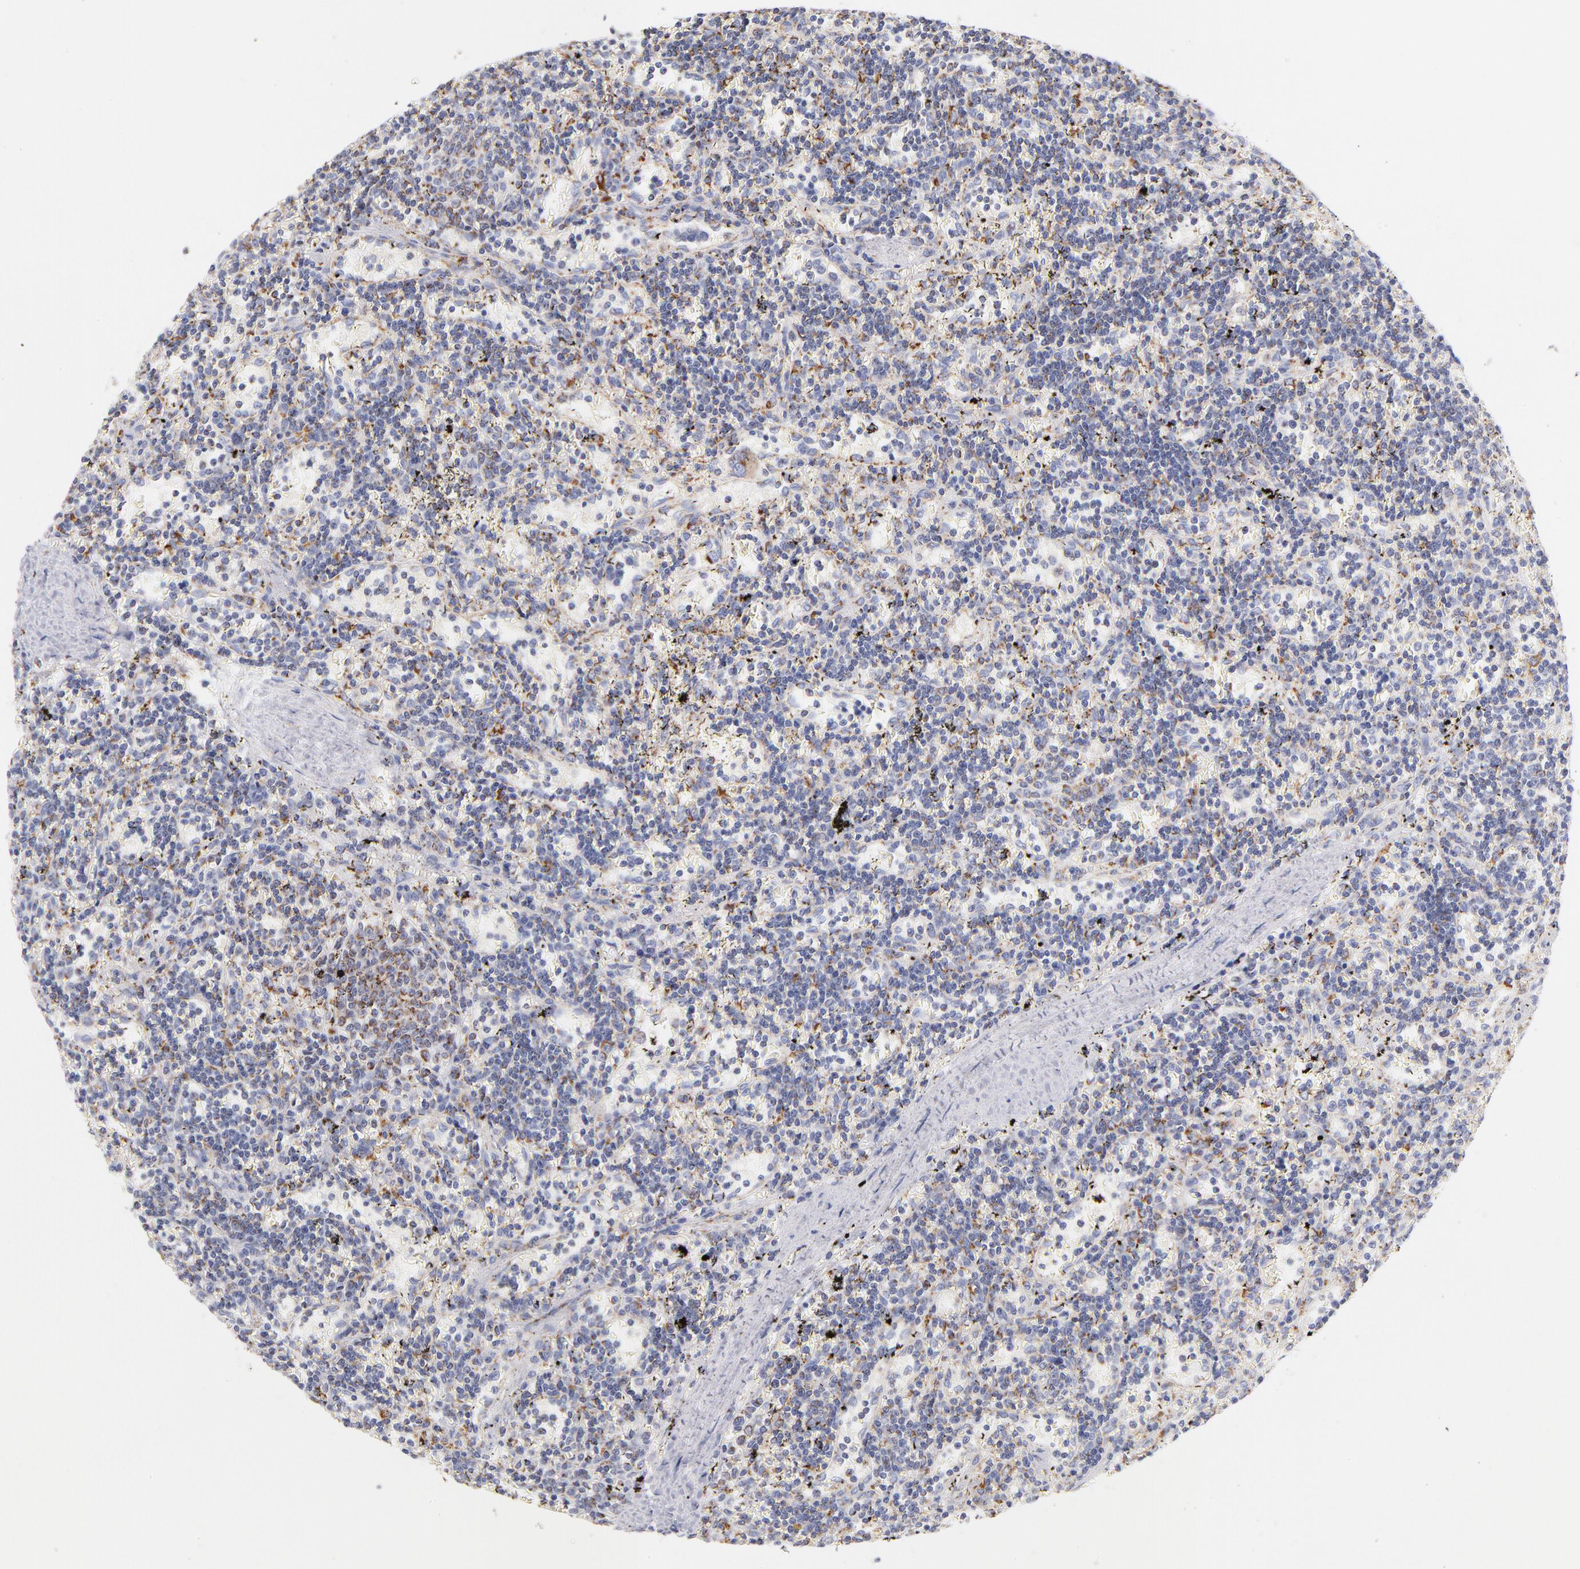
{"staining": {"intensity": "moderate", "quantity": "25%-75%", "location": "cytoplasmic/membranous"}, "tissue": "lymphoma", "cell_type": "Tumor cells", "image_type": "cancer", "snomed": [{"axis": "morphology", "description": "Malignant lymphoma, non-Hodgkin's type, Low grade"}, {"axis": "topography", "description": "Spleen"}], "caption": "Brown immunohistochemical staining in human low-grade malignant lymphoma, non-Hodgkin's type shows moderate cytoplasmic/membranous staining in approximately 25%-75% of tumor cells.", "gene": "AIFM1", "patient": {"sex": "male", "age": 60}}